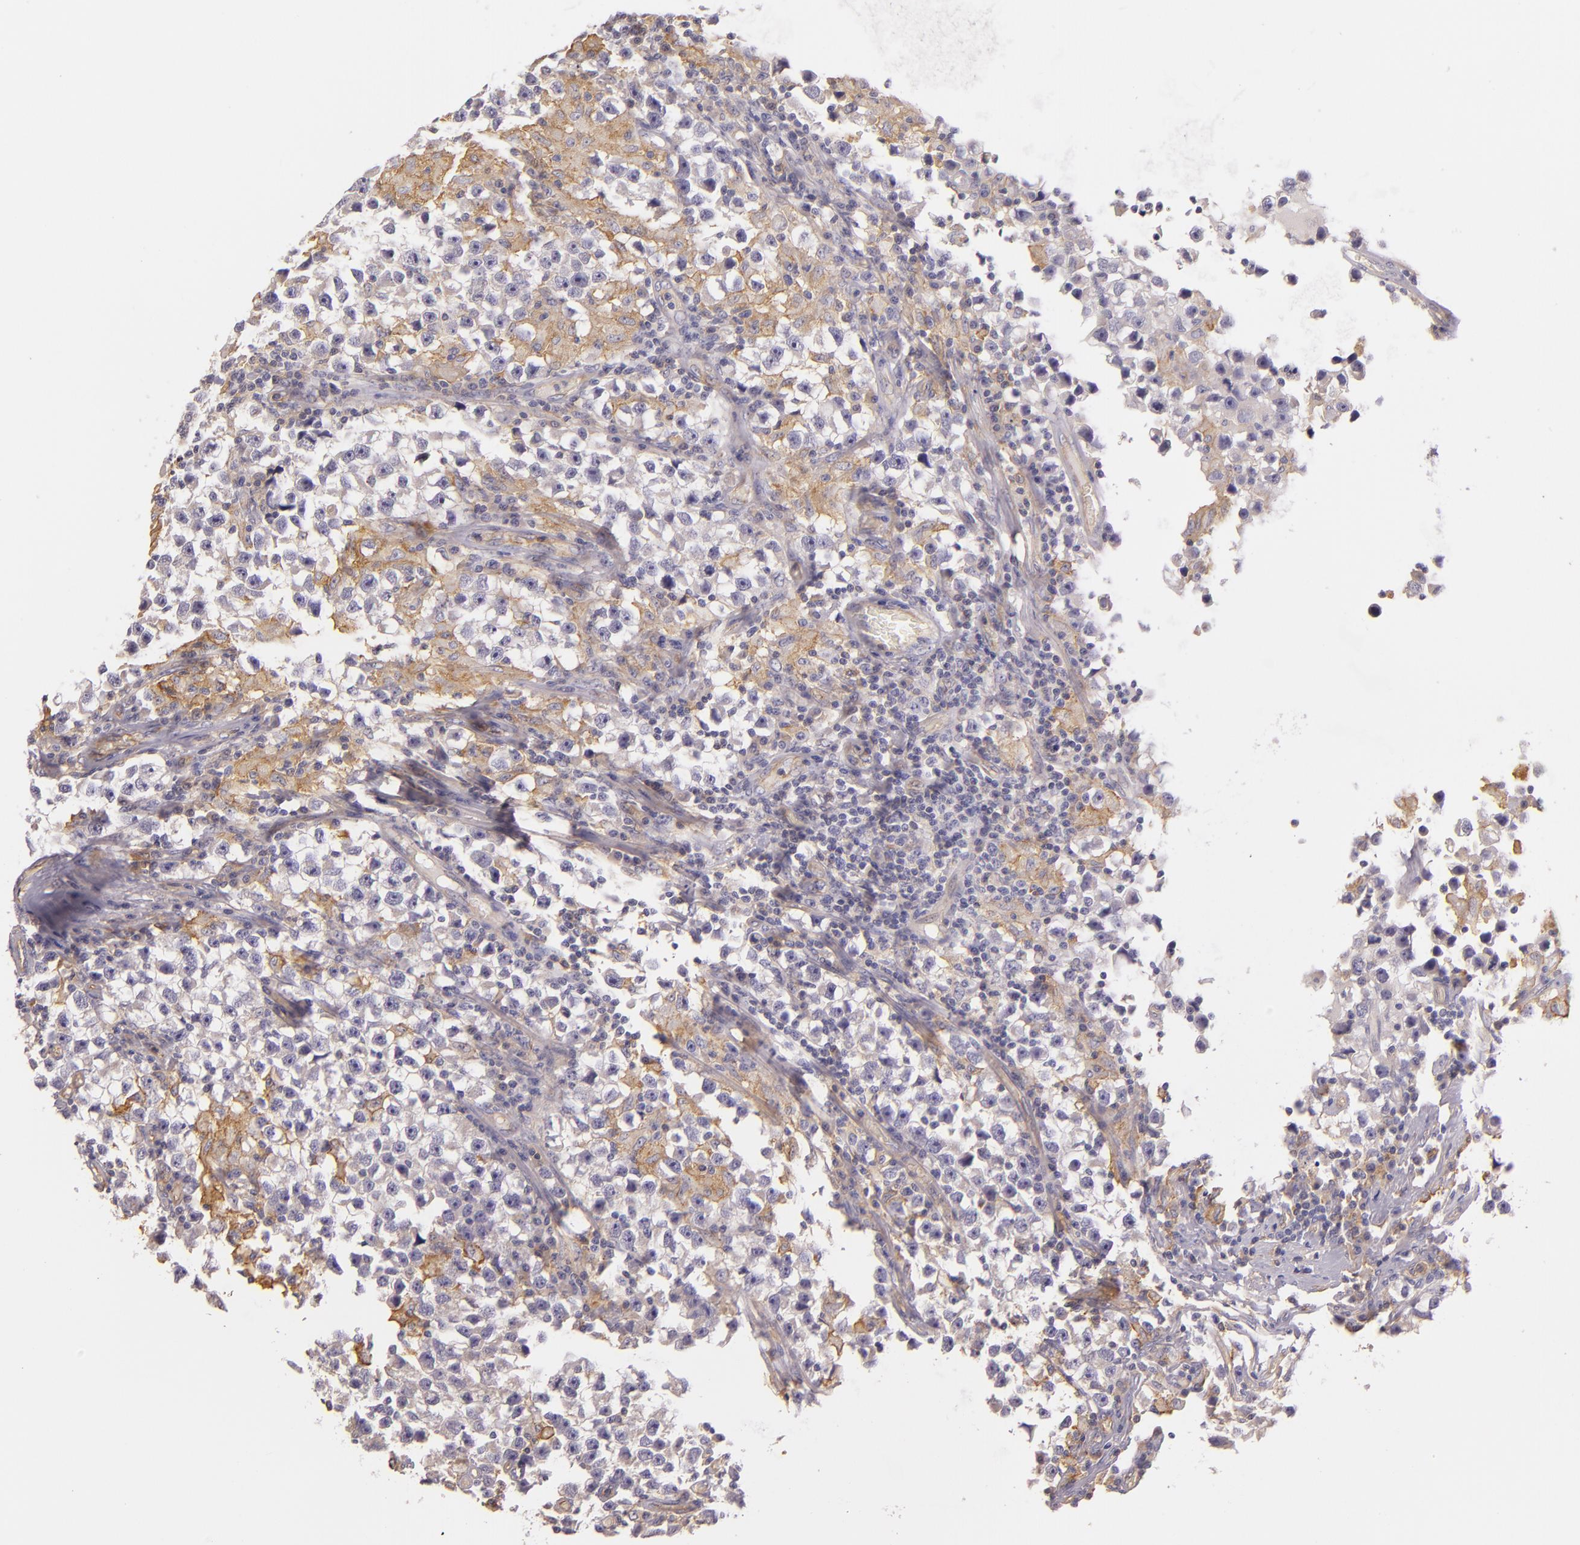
{"staining": {"intensity": "negative", "quantity": "none", "location": "none"}, "tissue": "testis cancer", "cell_type": "Tumor cells", "image_type": "cancer", "snomed": [{"axis": "morphology", "description": "Seminoma, NOS"}, {"axis": "topography", "description": "Testis"}], "caption": "DAB (3,3'-diaminobenzidine) immunohistochemical staining of testis seminoma shows no significant expression in tumor cells.", "gene": "CTSF", "patient": {"sex": "male", "age": 33}}